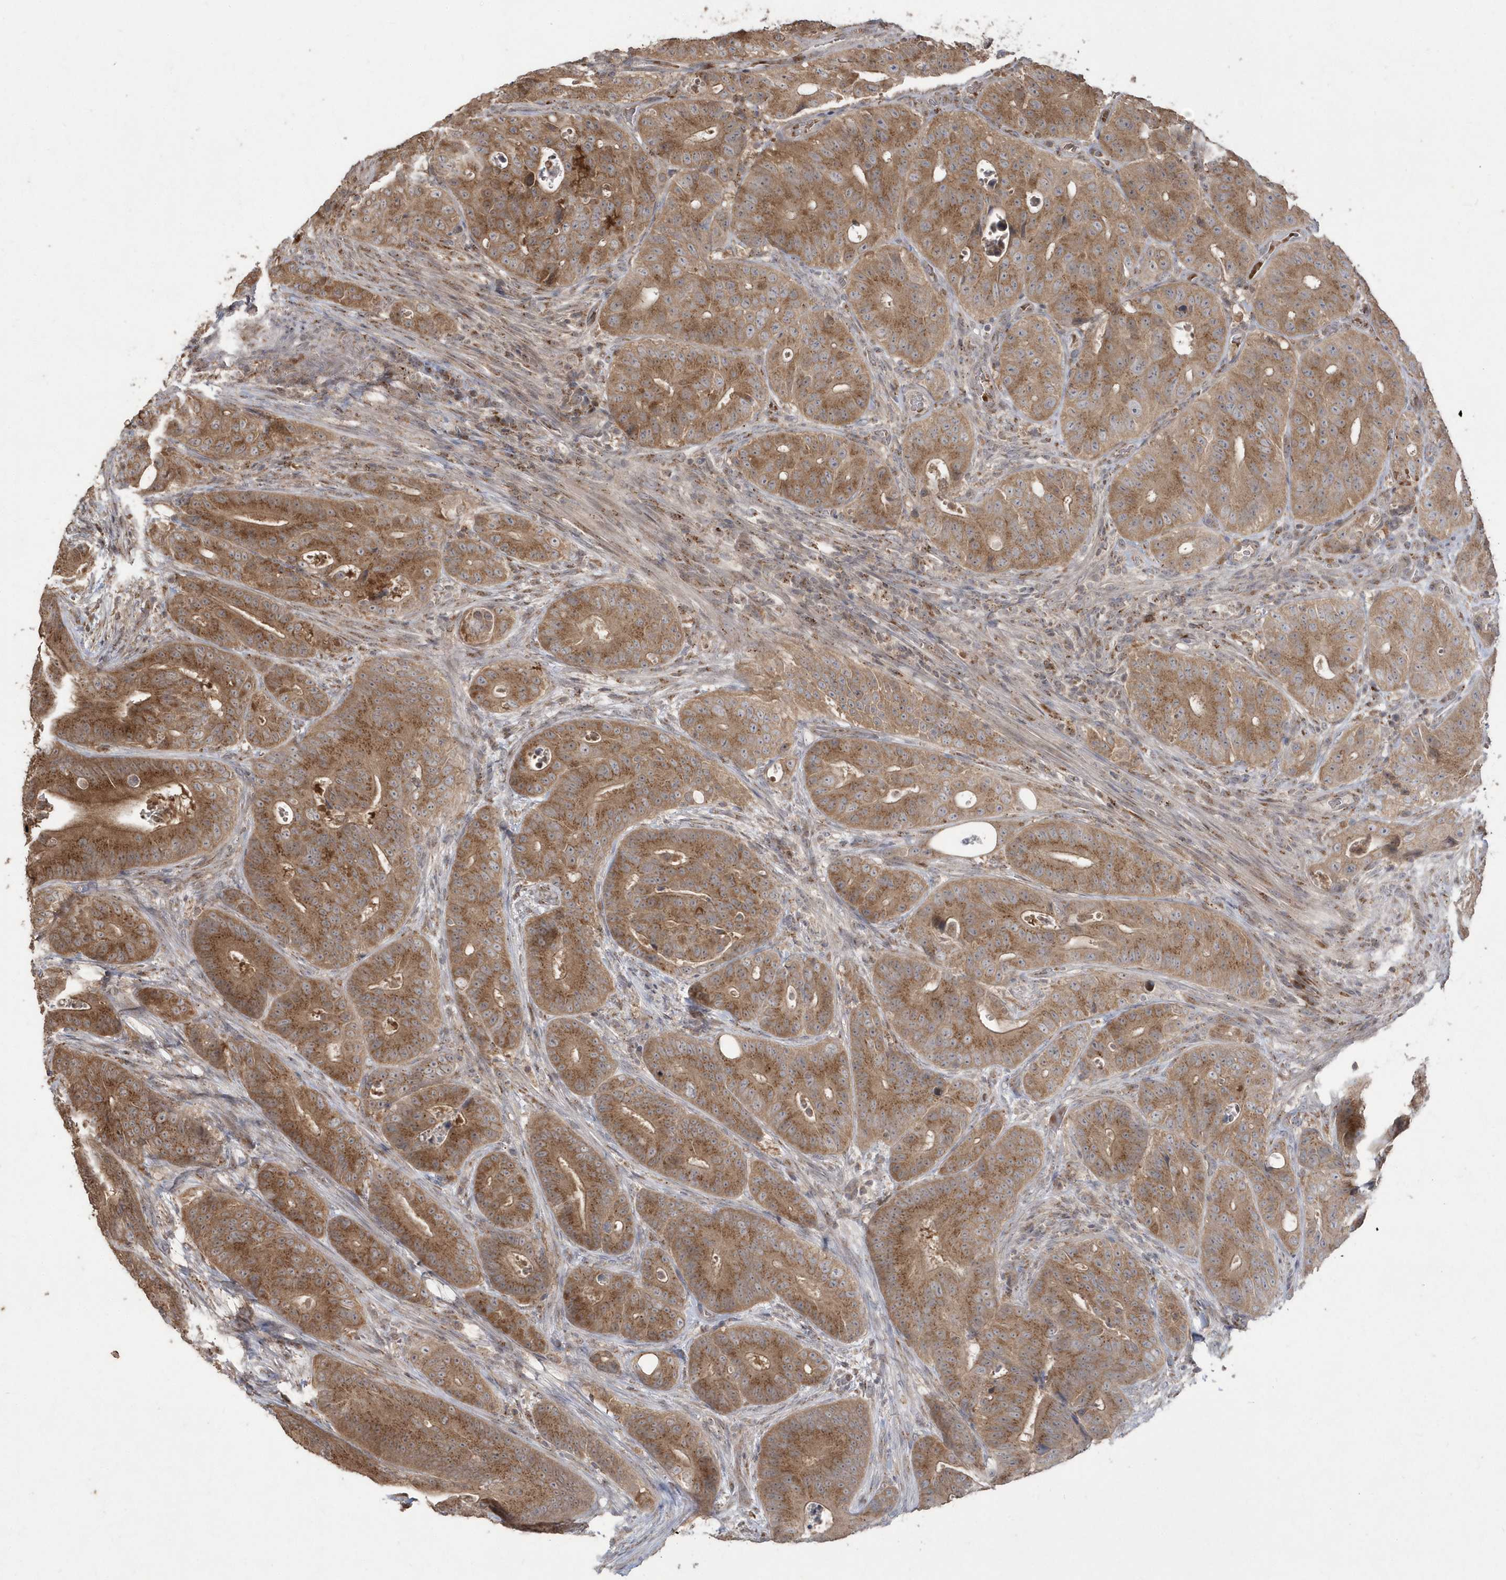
{"staining": {"intensity": "moderate", "quantity": ">75%", "location": "cytoplasmic/membranous"}, "tissue": "colorectal cancer", "cell_type": "Tumor cells", "image_type": "cancer", "snomed": [{"axis": "morphology", "description": "Adenocarcinoma, NOS"}, {"axis": "topography", "description": "Colon"}], "caption": "Human colorectal adenocarcinoma stained with a protein marker shows moderate staining in tumor cells.", "gene": "GEMIN6", "patient": {"sex": "male", "age": 83}}